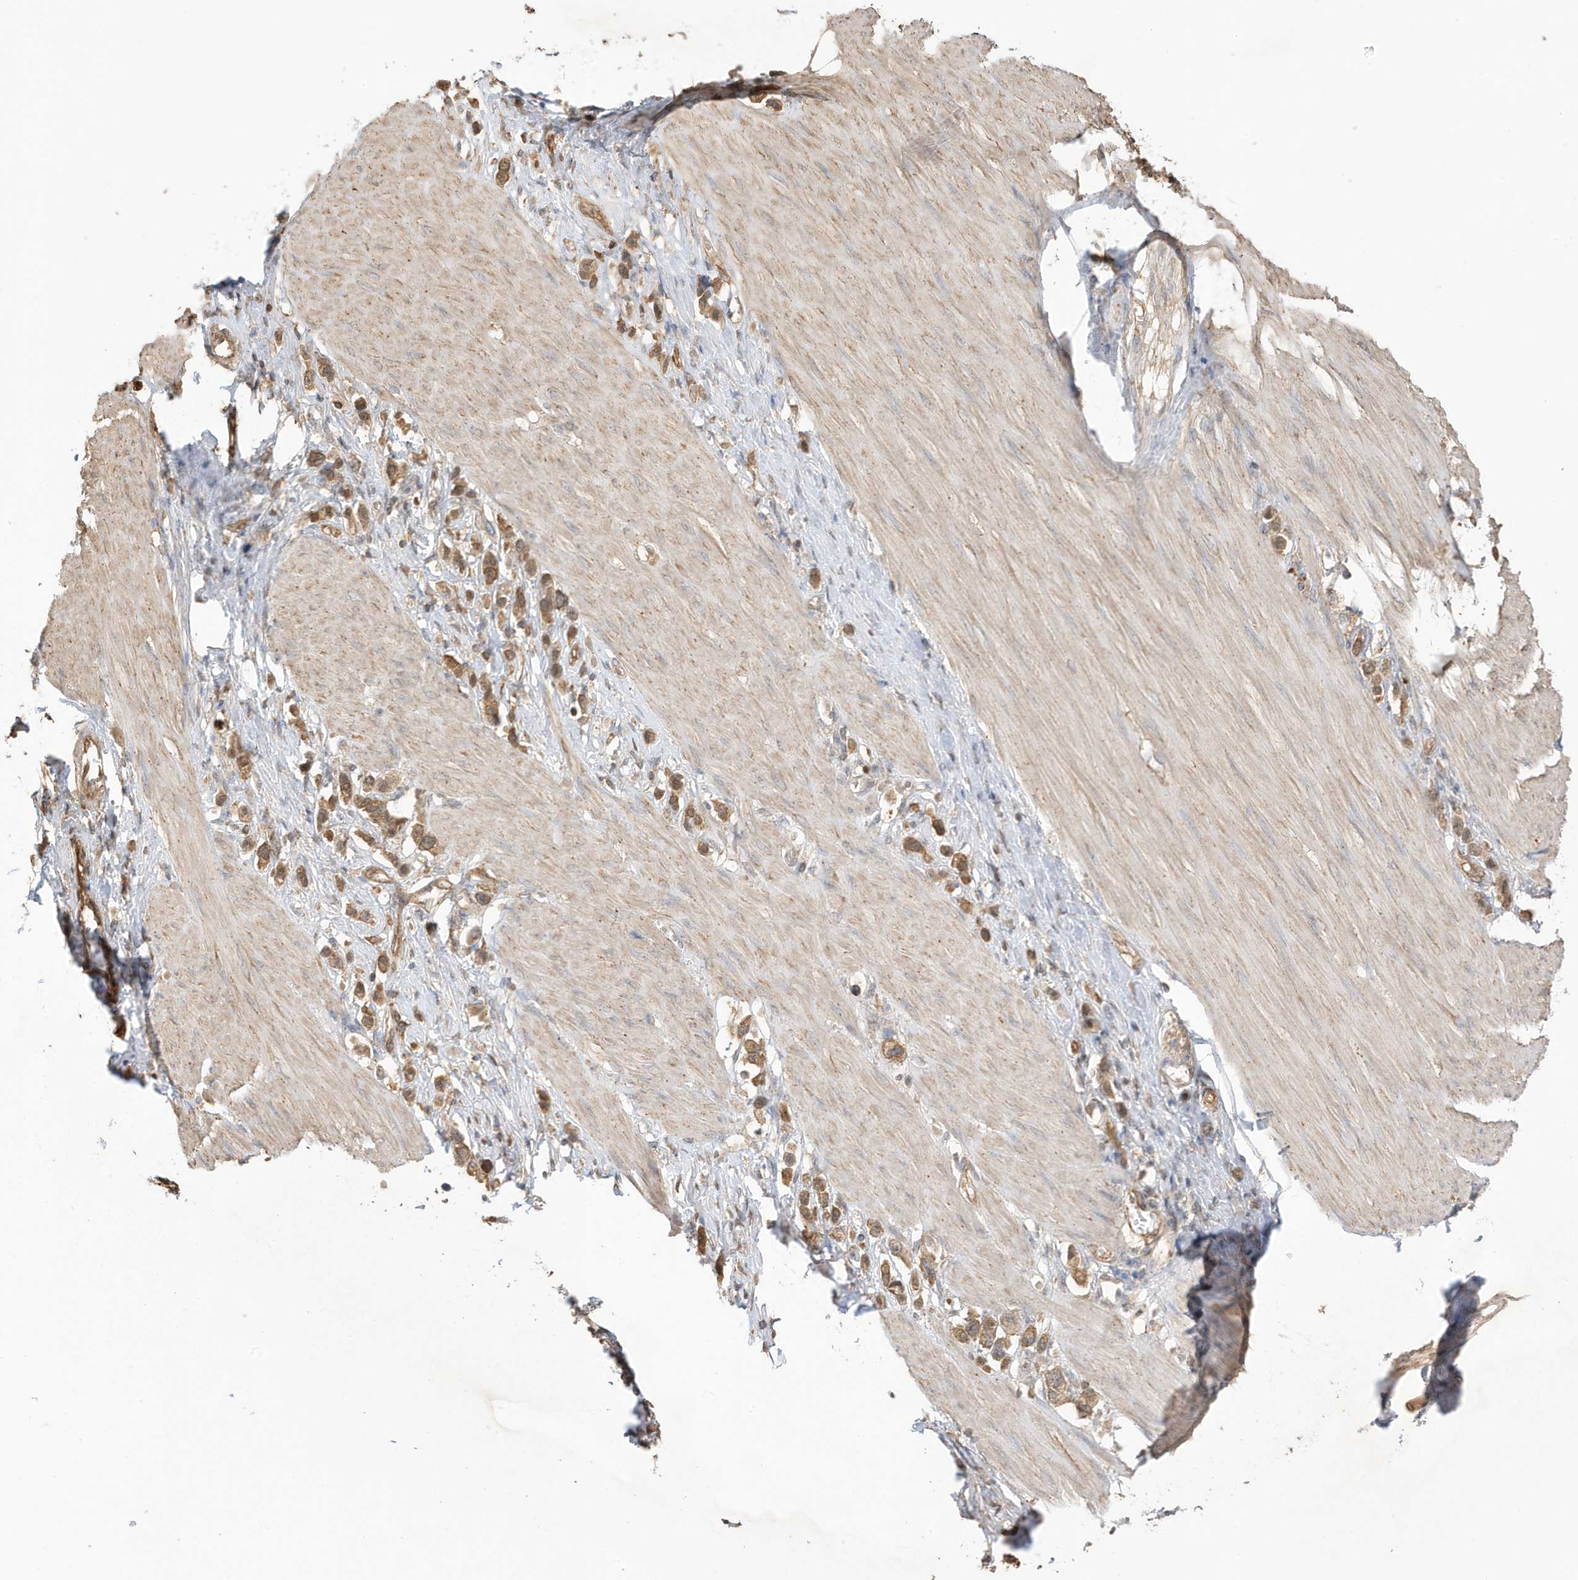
{"staining": {"intensity": "moderate", "quantity": ">75%", "location": "cytoplasmic/membranous"}, "tissue": "stomach cancer", "cell_type": "Tumor cells", "image_type": "cancer", "snomed": [{"axis": "morphology", "description": "Adenocarcinoma, NOS"}, {"axis": "topography", "description": "Stomach"}], "caption": "Immunohistochemistry (IHC) (DAB) staining of stomach adenocarcinoma demonstrates moderate cytoplasmic/membranous protein positivity in approximately >75% of tumor cells.", "gene": "AZI2", "patient": {"sex": "female", "age": 65}}